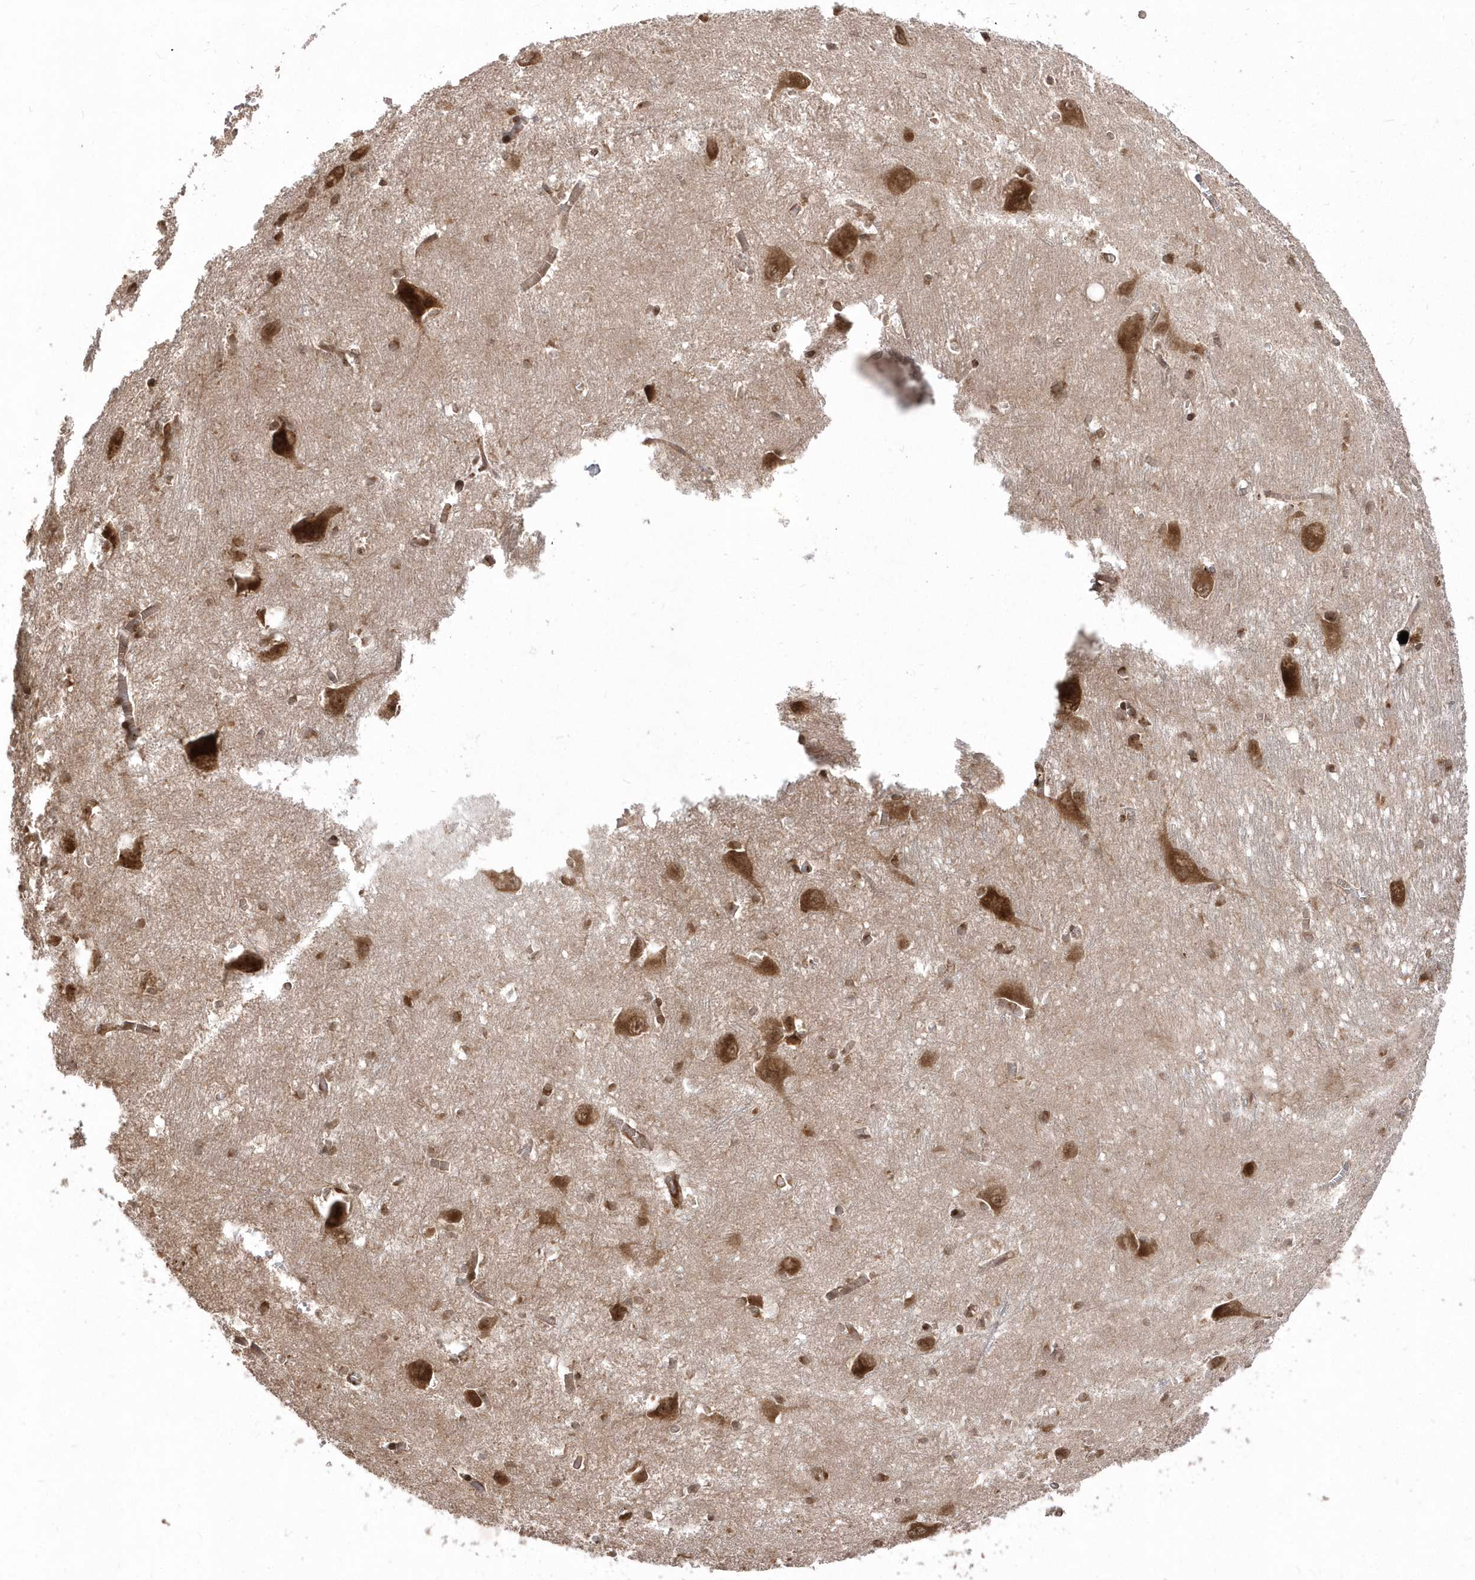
{"staining": {"intensity": "moderate", "quantity": ">75%", "location": "cytoplasmic/membranous"}, "tissue": "caudate", "cell_type": "Glial cells", "image_type": "normal", "snomed": [{"axis": "morphology", "description": "Normal tissue, NOS"}, {"axis": "topography", "description": "Lateral ventricle wall"}], "caption": "The image shows staining of normal caudate, revealing moderate cytoplasmic/membranous protein positivity (brown color) within glial cells.", "gene": "EPC2", "patient": {"sex": "male", "age": 37}}